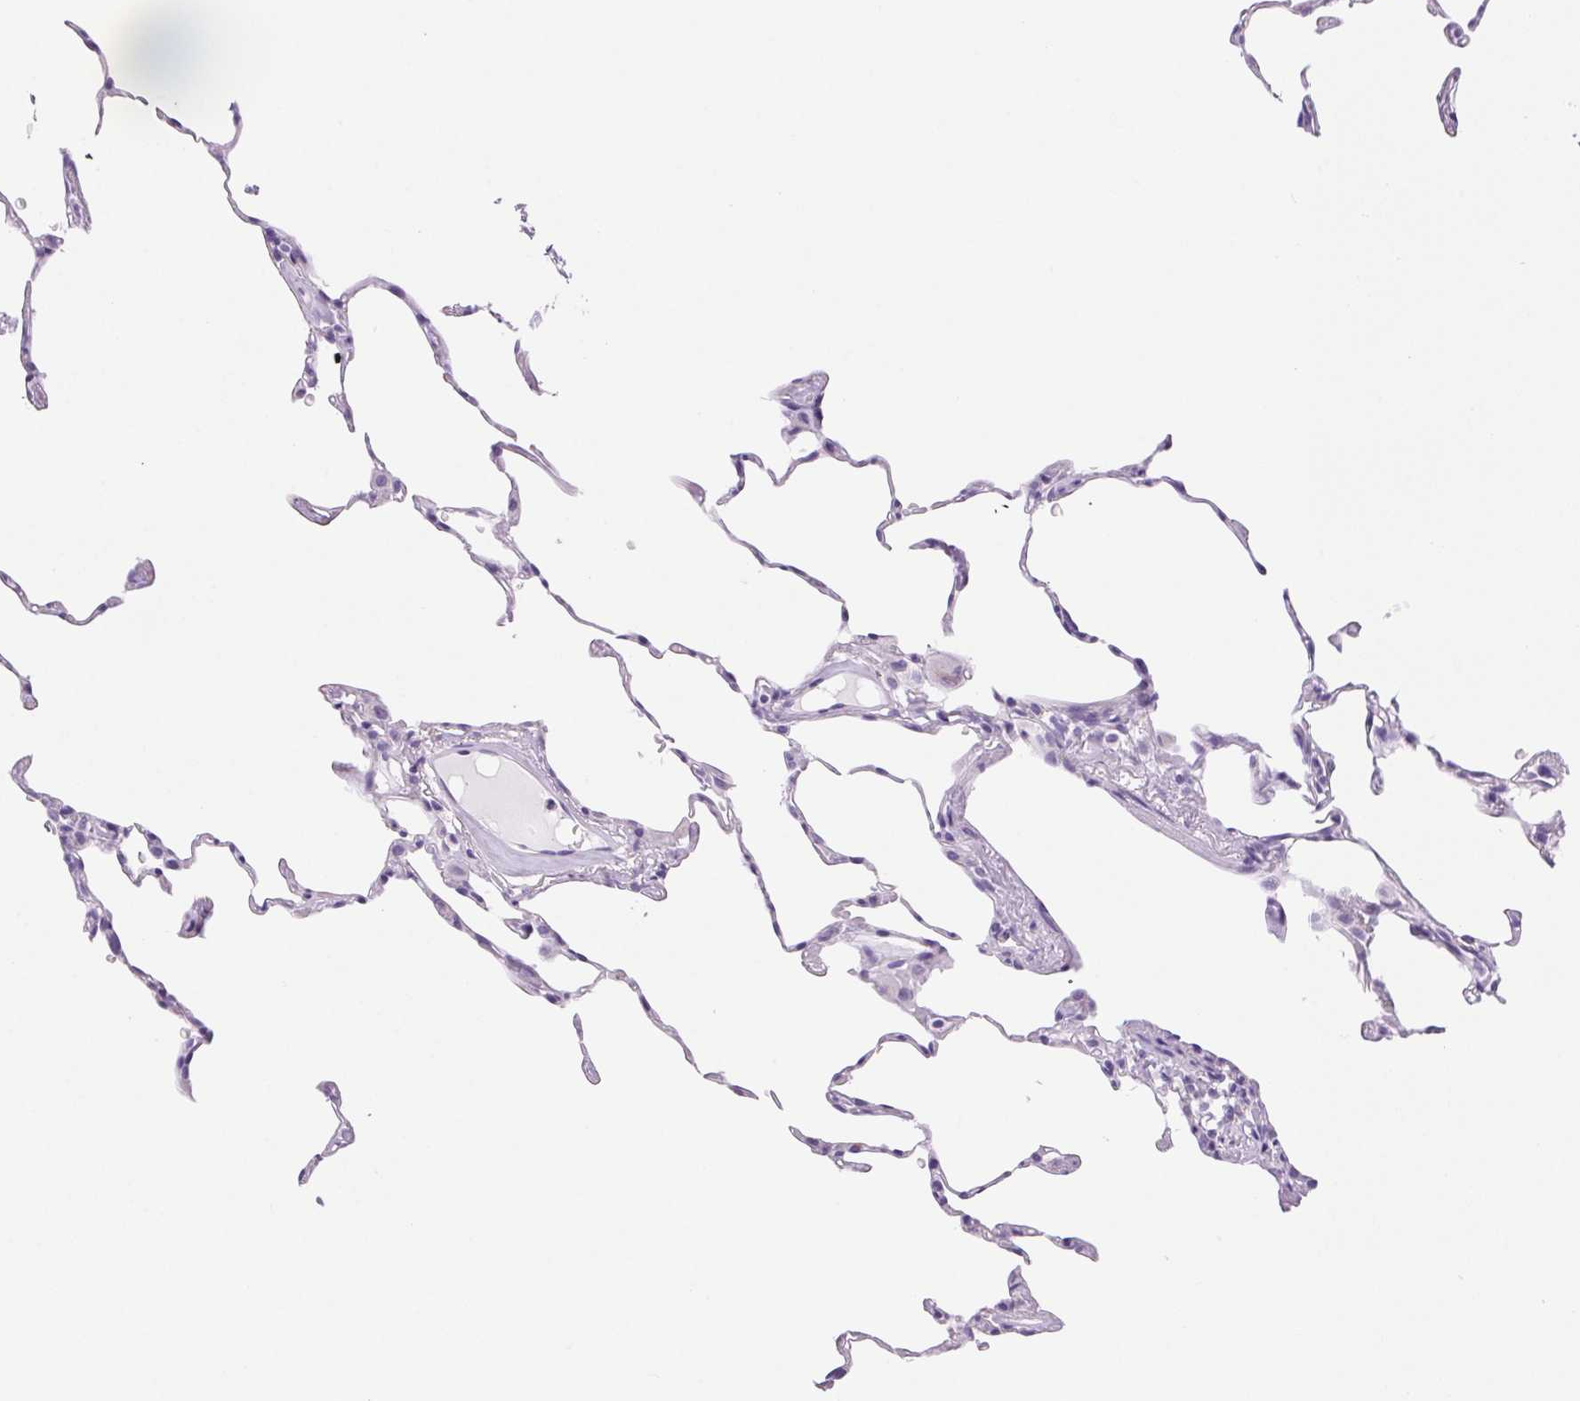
{"staining": {"intensity": "negative", "quantity": "none", "location": "none"}, "tissue": "lung", "cell_type": "Alveolar cells", "image_type": "normal", "snomed": [{"axis": "morphology", "description": "Normal tissue, NOS"}, {"axis": "topography", "description": "Lung"}], "caption": "An IHC micrograph of normal lung is shown. There is no staining in alveolar cells of lung.", "gene": "SERPINB3", "patient": {"sex": "female", "age": 57}}